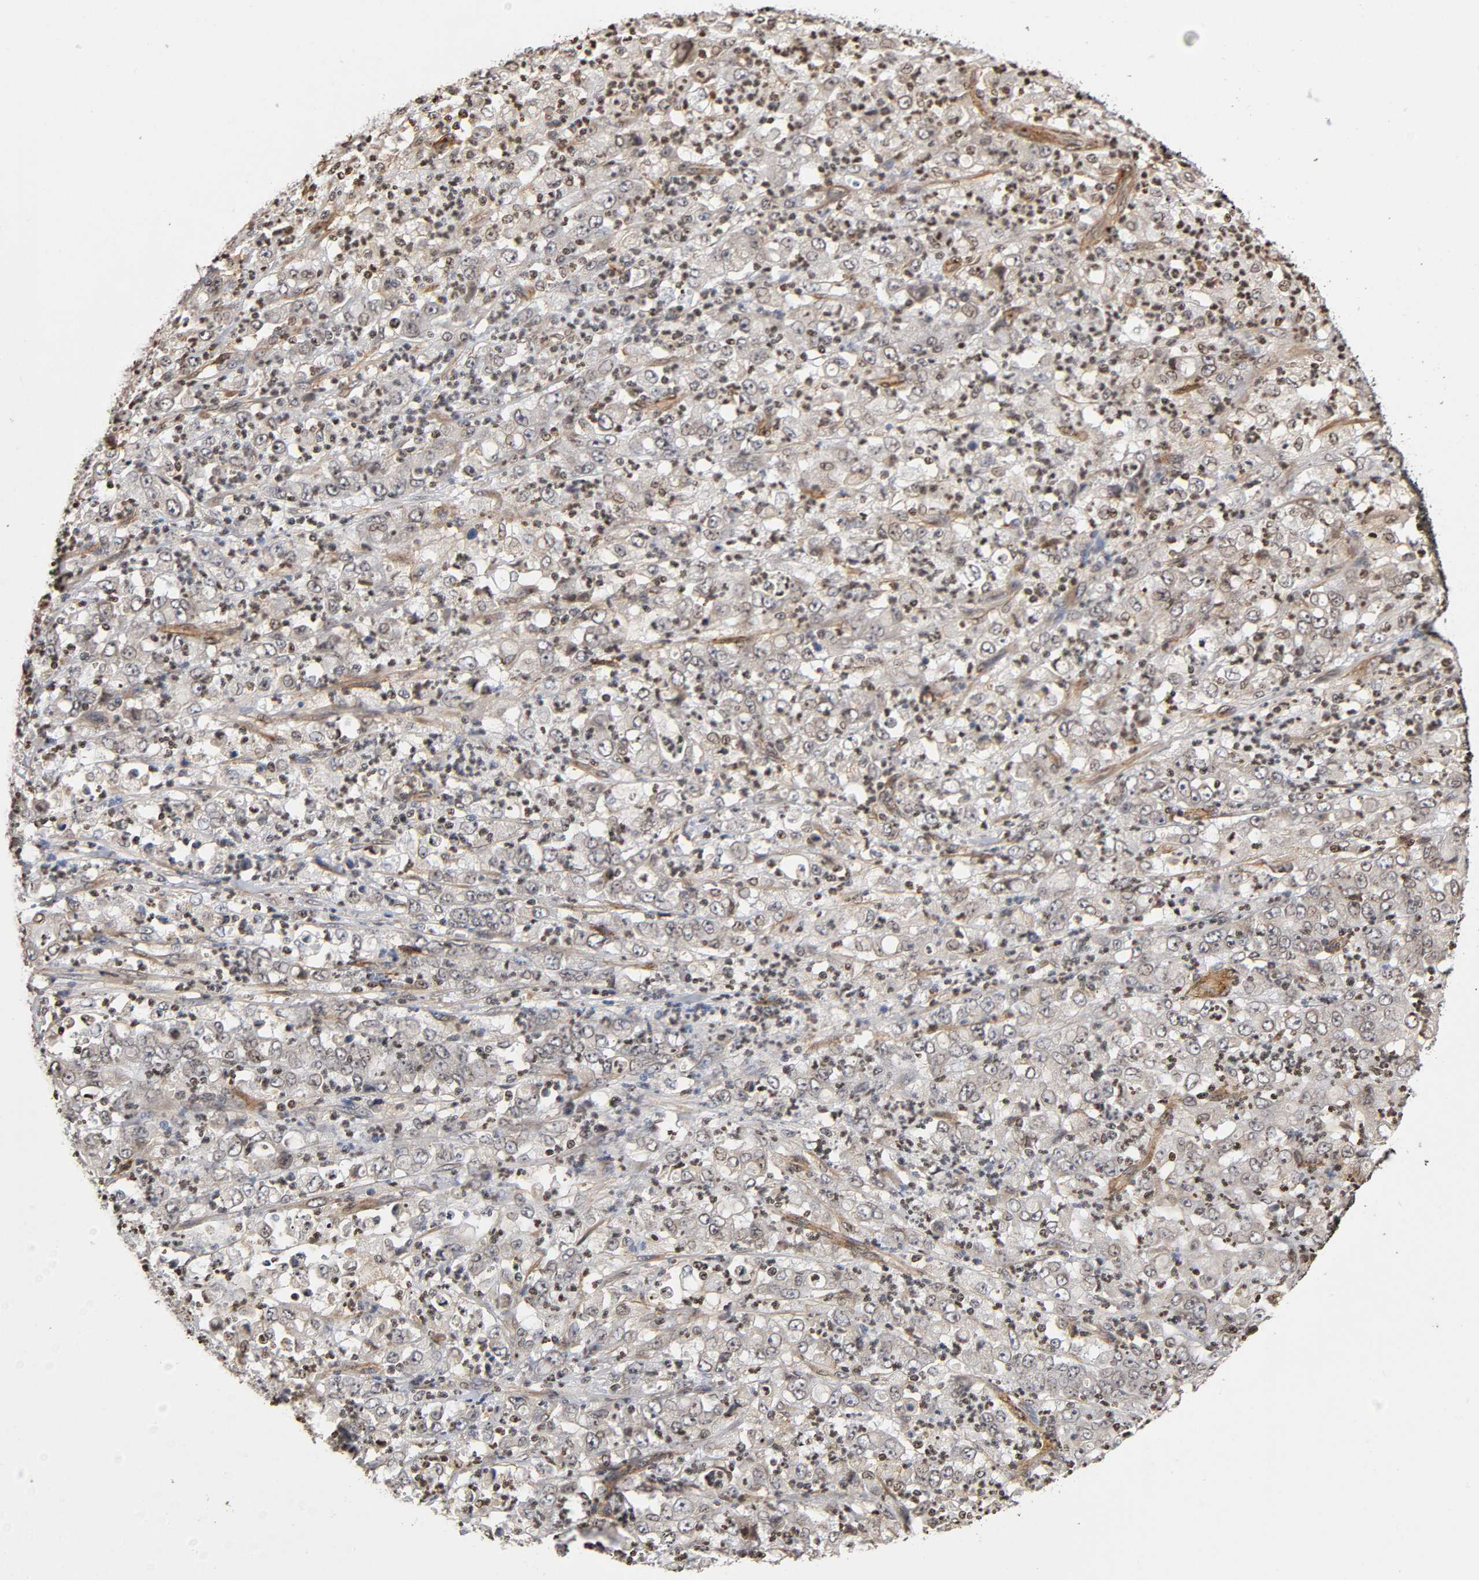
{"staining": {"intensity": "negative", "quantity": "none", "location": "none"}, "tissue": "stomach cancer", "cell_type": "Tumor cells", "image_type": "cancer", "snomed": [{"axis": "morphology", "description": "Adenocarcinoma, NOS"}, {"axis": "topography", "description": "Stomach, lower"}], "caption": "The immunohistochemistry histopathology image has no significant staining in tumor cells of adenocarcinoma (stomach) tissue.", "gene": "ITGAV", "patient": {"sex": "female", "age": 71}}